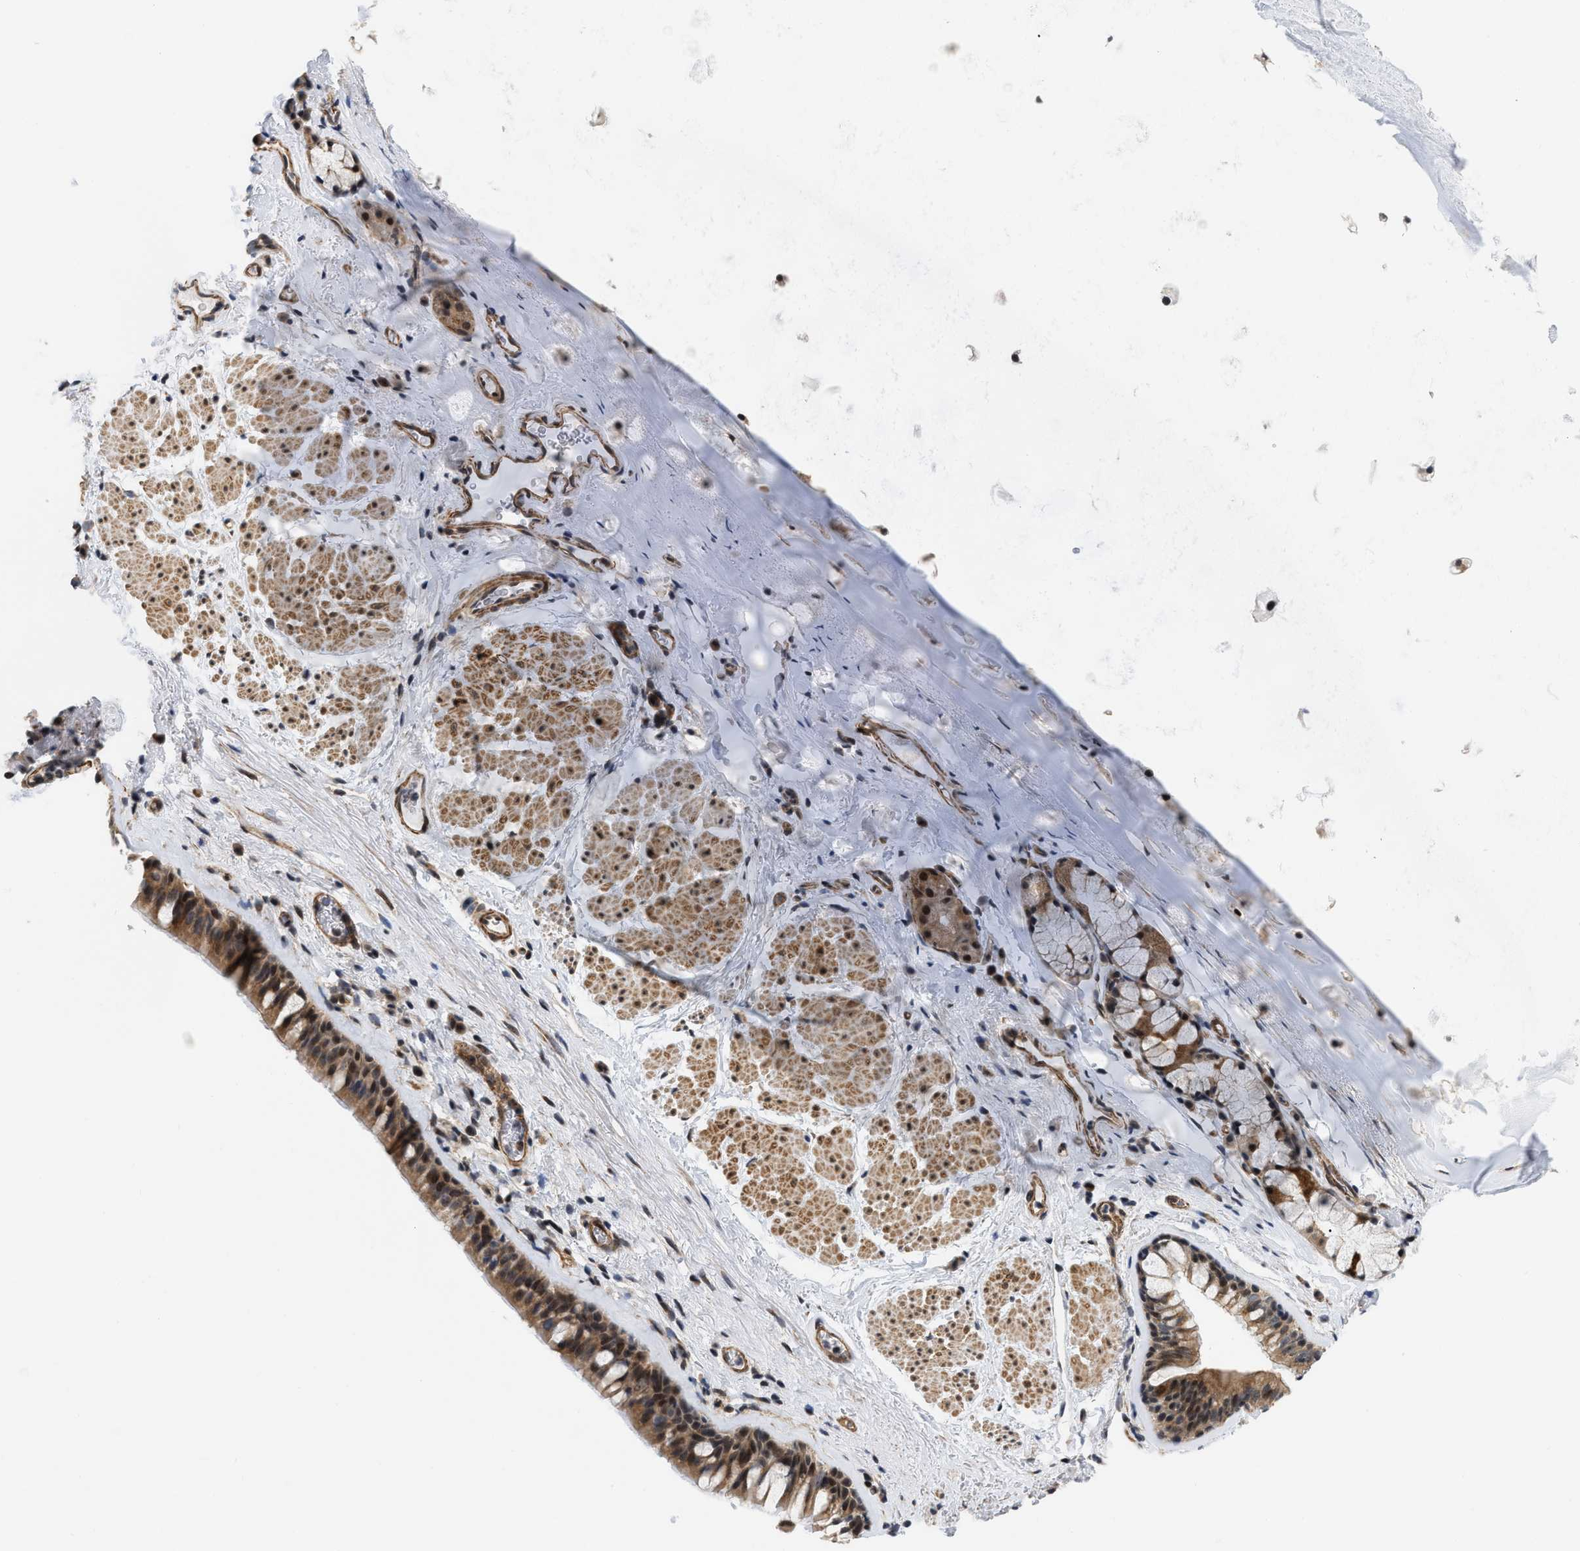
{"staining": {"intensity": "strong", "quantity": ">75%", "location": "cytoplasmic/membranous,nuclear"}, "tissue": "bronchus", "cell_type": "Respiratory epithelial cells", "image_type": "normal", "snomed": [{"axis": "morphology", "description": "Normal tissue, NOS"}, {"axis": "topography", "description": "Cartilage tissue"}, {"axis": "topography", "description": "Bronchus"}], "caption": "Immunohistochemistry histopathology image of normal human bronchus stained for a protein (brown), which demonstrates high levels of strong cytoplasmic/membranous,nuclear expression in approximately >75% of respiratory epithelial cells.", "gene": "GPRASP2", "patient": {"sex": "female", "age": 53}}